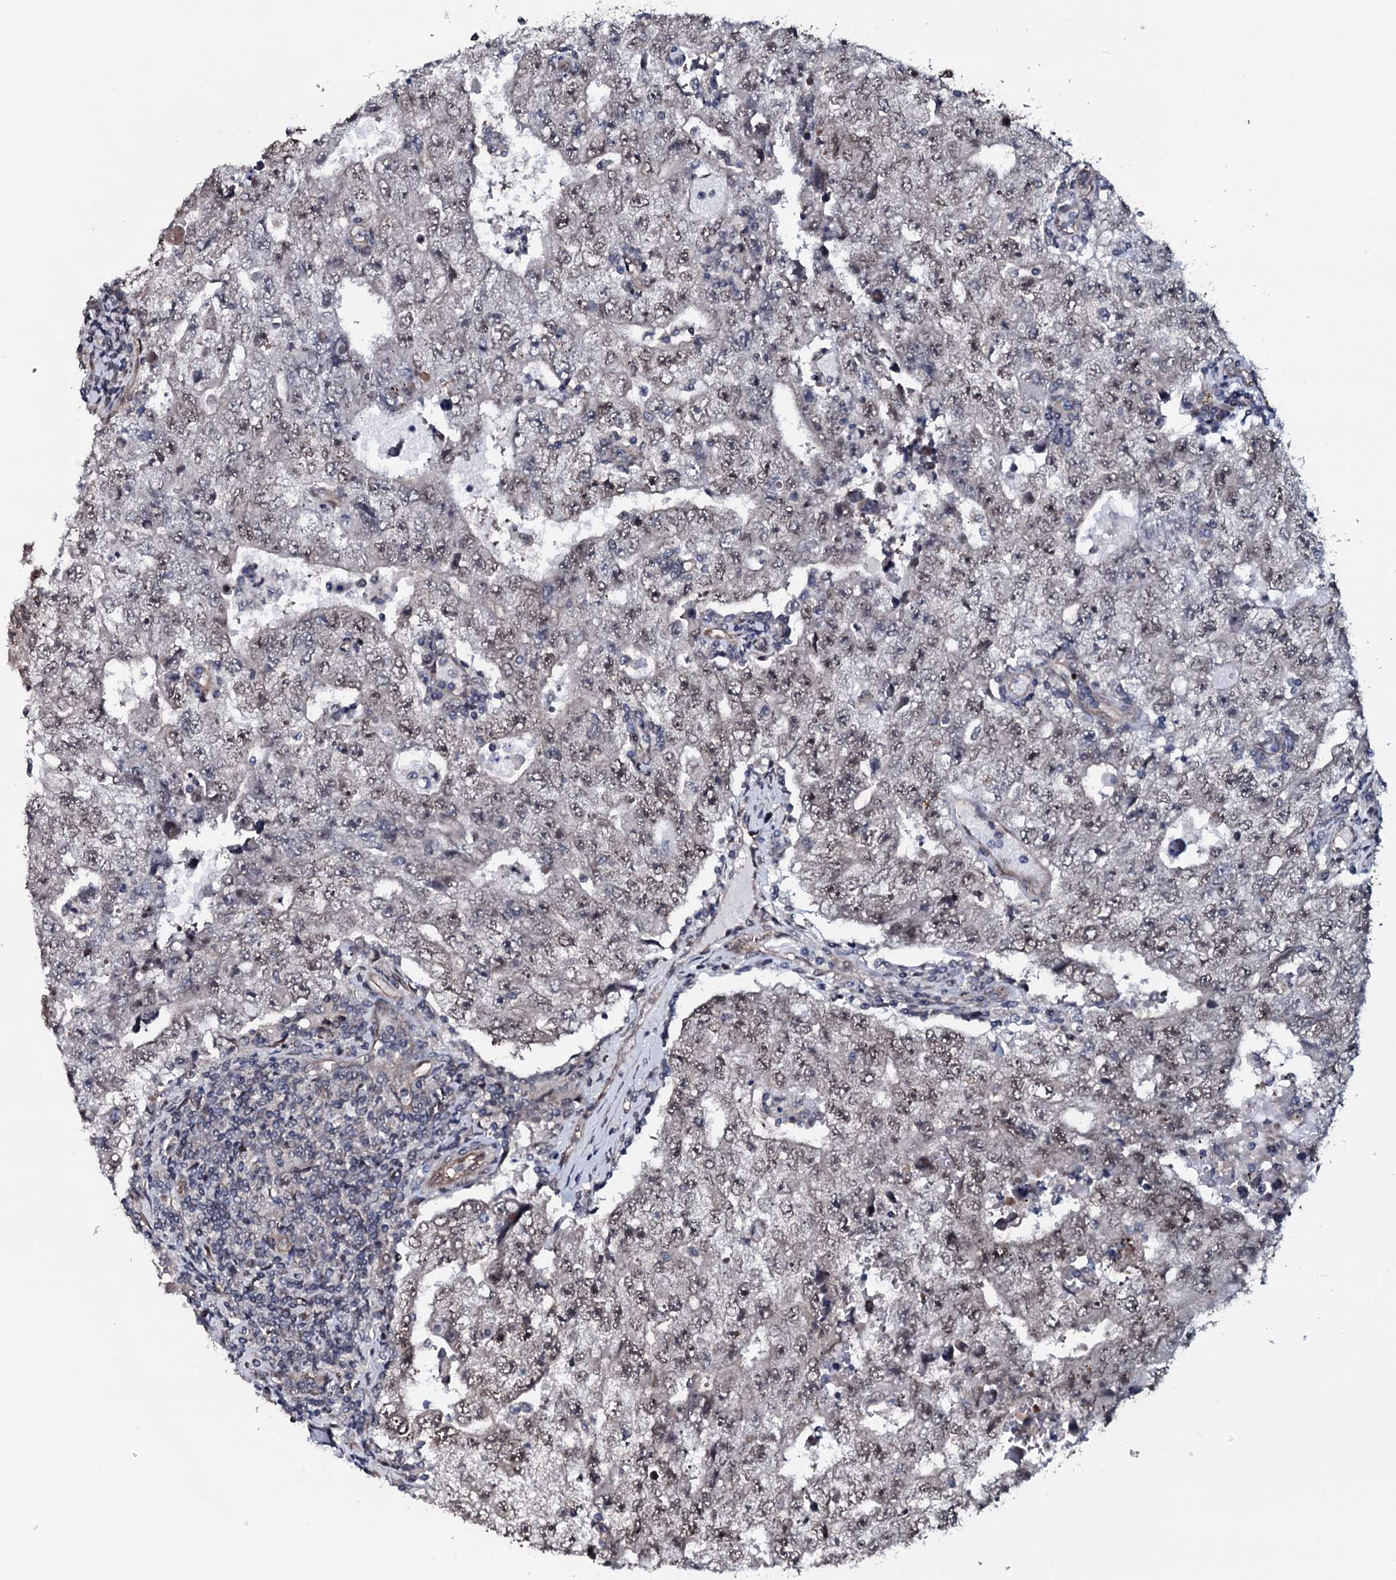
{"staining": {"intensity": "weak", "quantity": "25%-75%", "location": "nuclear"}, "tissue": "testis cancer", "cell_type": "Tumor cells", "image_type": "cancer", "snomed": [{"axis": "morphology", "description": "Carcinoma, Embryonal, NOS"}, {"axis": "topography", "description": "Testis"}], "caption": "Tumor cells exhibit low levels of weak nuclear positivity in about 25%-75% of cells in human testis cancer (embryonal carcinoma).", "gene": "OGFOD2", "patient": {"sex": "male", "age": 17}}